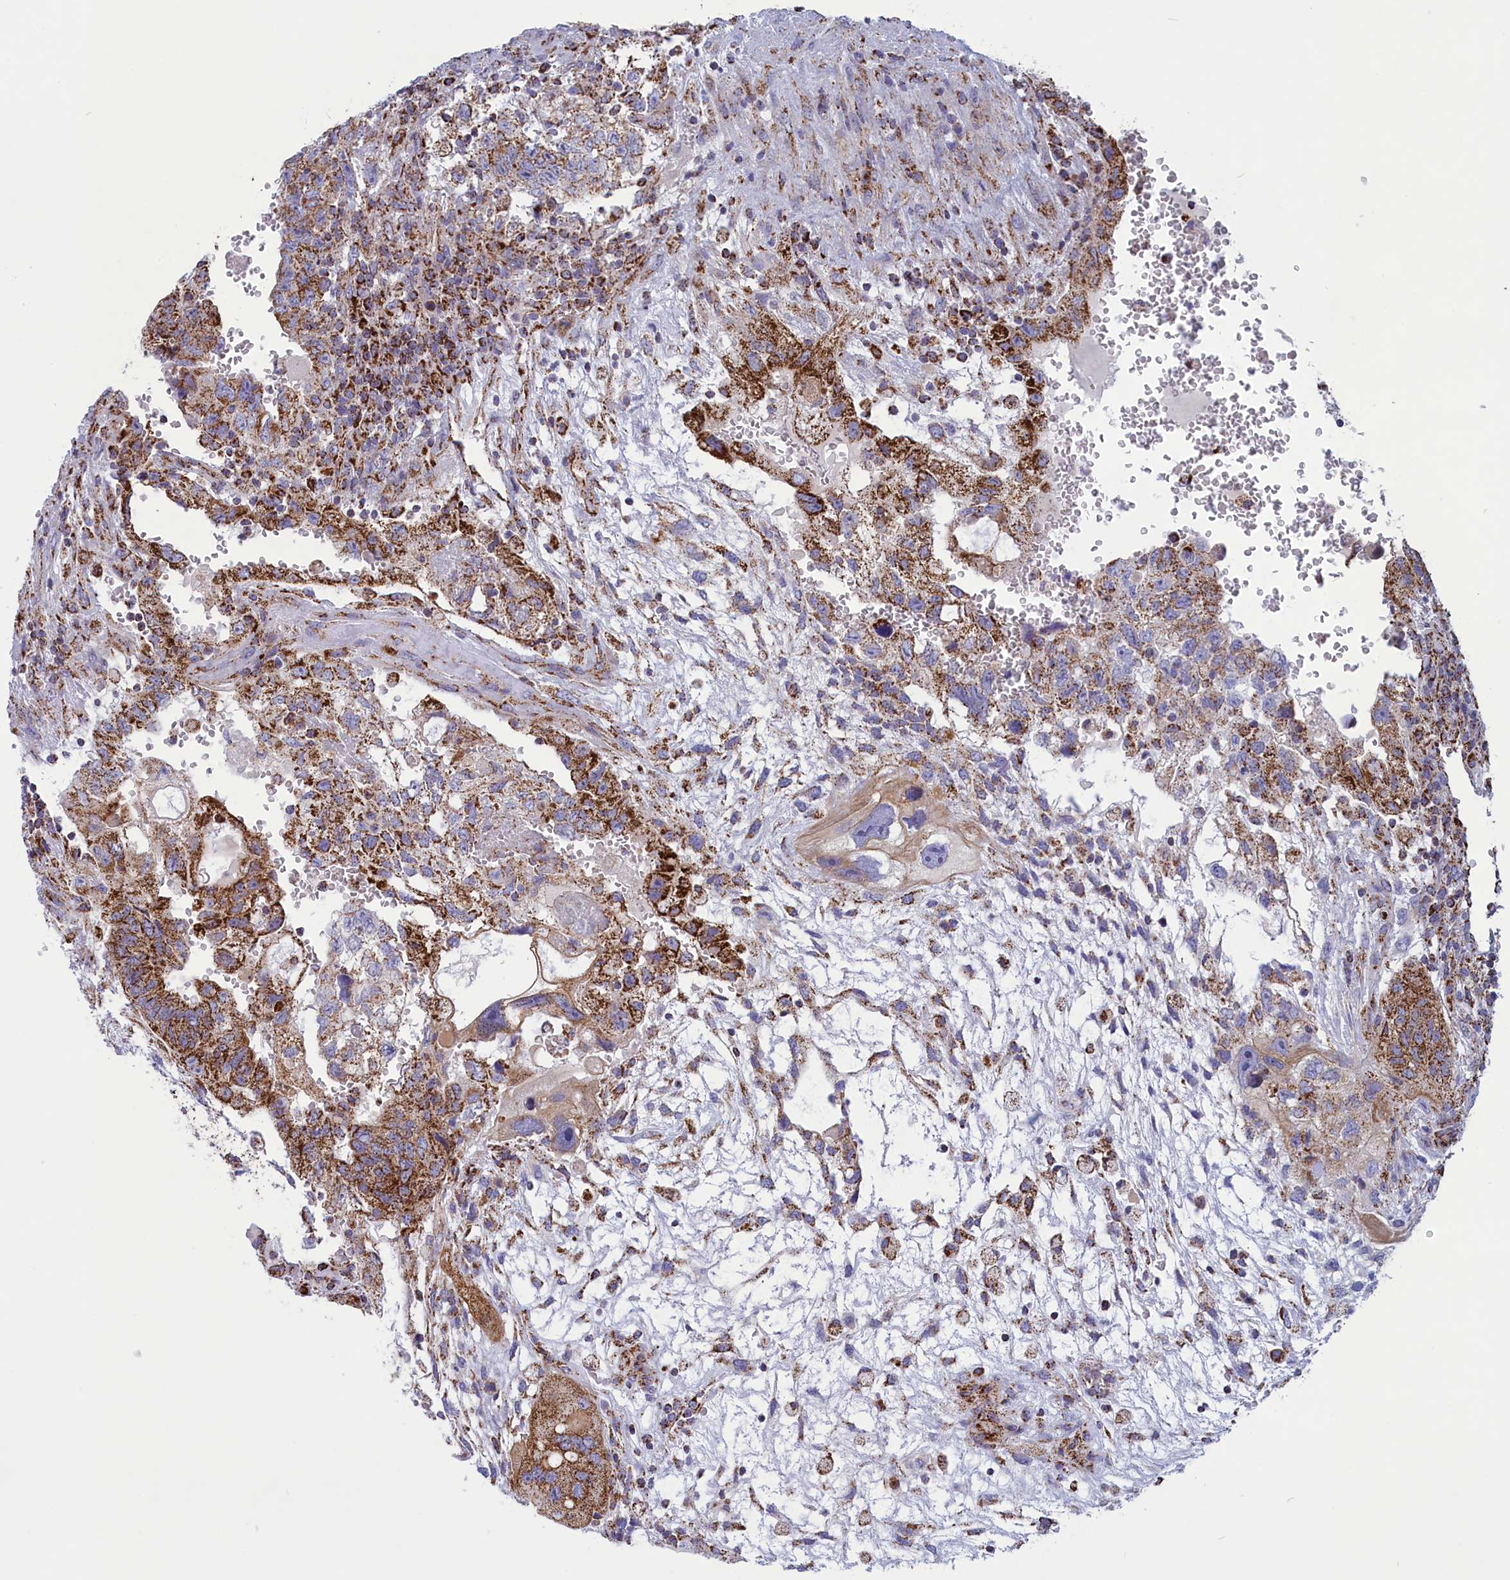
{"staining": {"intensity": "strong", "quantity": "25%-75%", "location": "cytoplasmic/membranous"}, "tissue": "testis cancer", "cell_type": "Tumor cells", "image_type": "cancer", "snomed": [{"axis": "morphology", "description": "Carcinoma, Embryonal, NOS"}, {"axis": "topography", "description": "Testis"}], "caption": "Testis embryonal carcinoma stained for a protein reveals strong cytoplasmic/membranous positivity in tumor cells. The staining was performed using DAB (3,3'-diaminobenzidine) to visualize the protein expression in brown, while the nuclei were stained in blue with hematoxylin (Magnification: 20x).", "gene": "ISOC2", "patient": {"sex": "male", "age": 36}}